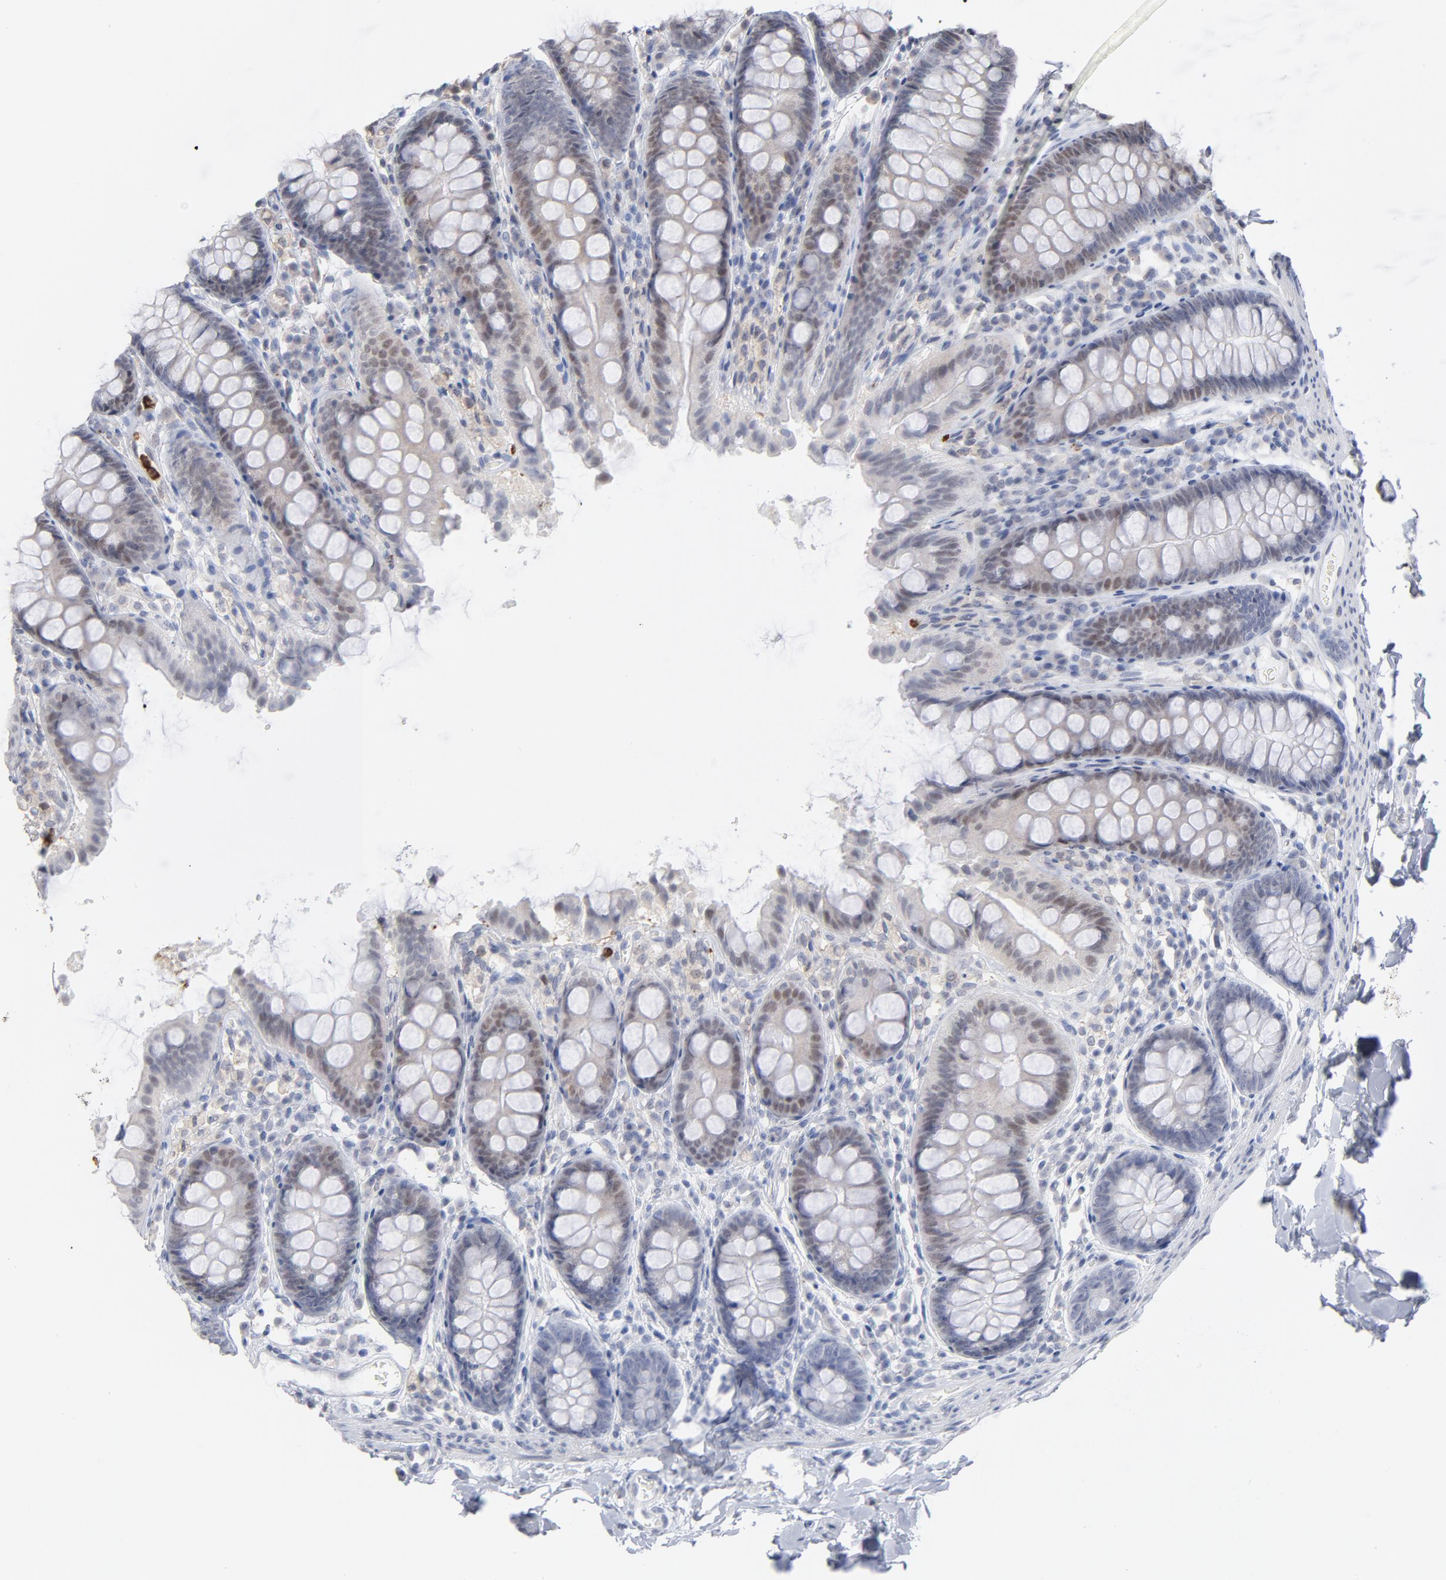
{"staining": {"intensity": "negative", "quantity": "none", "location": "none"}, "tissue": "colon", "cell_type": "Endothelial cells", "image_type": "normal", "snomed": [{"axis": "morphology", "description": "Normal tissue, NOS"}, {"axis": "topography", "description": "Colon"}], "caption": "The photomicrograph shows no staining of endothelial cells in normal colon. (Stains: DAB (3,3'-diaminobenzidine) immunohistochemistry with hematoxylin counter stain, Microscopy: brightfield microscopy at high magnification).", "gene": "PNMA1", "patient": {"sex": "female", "age": 61}}